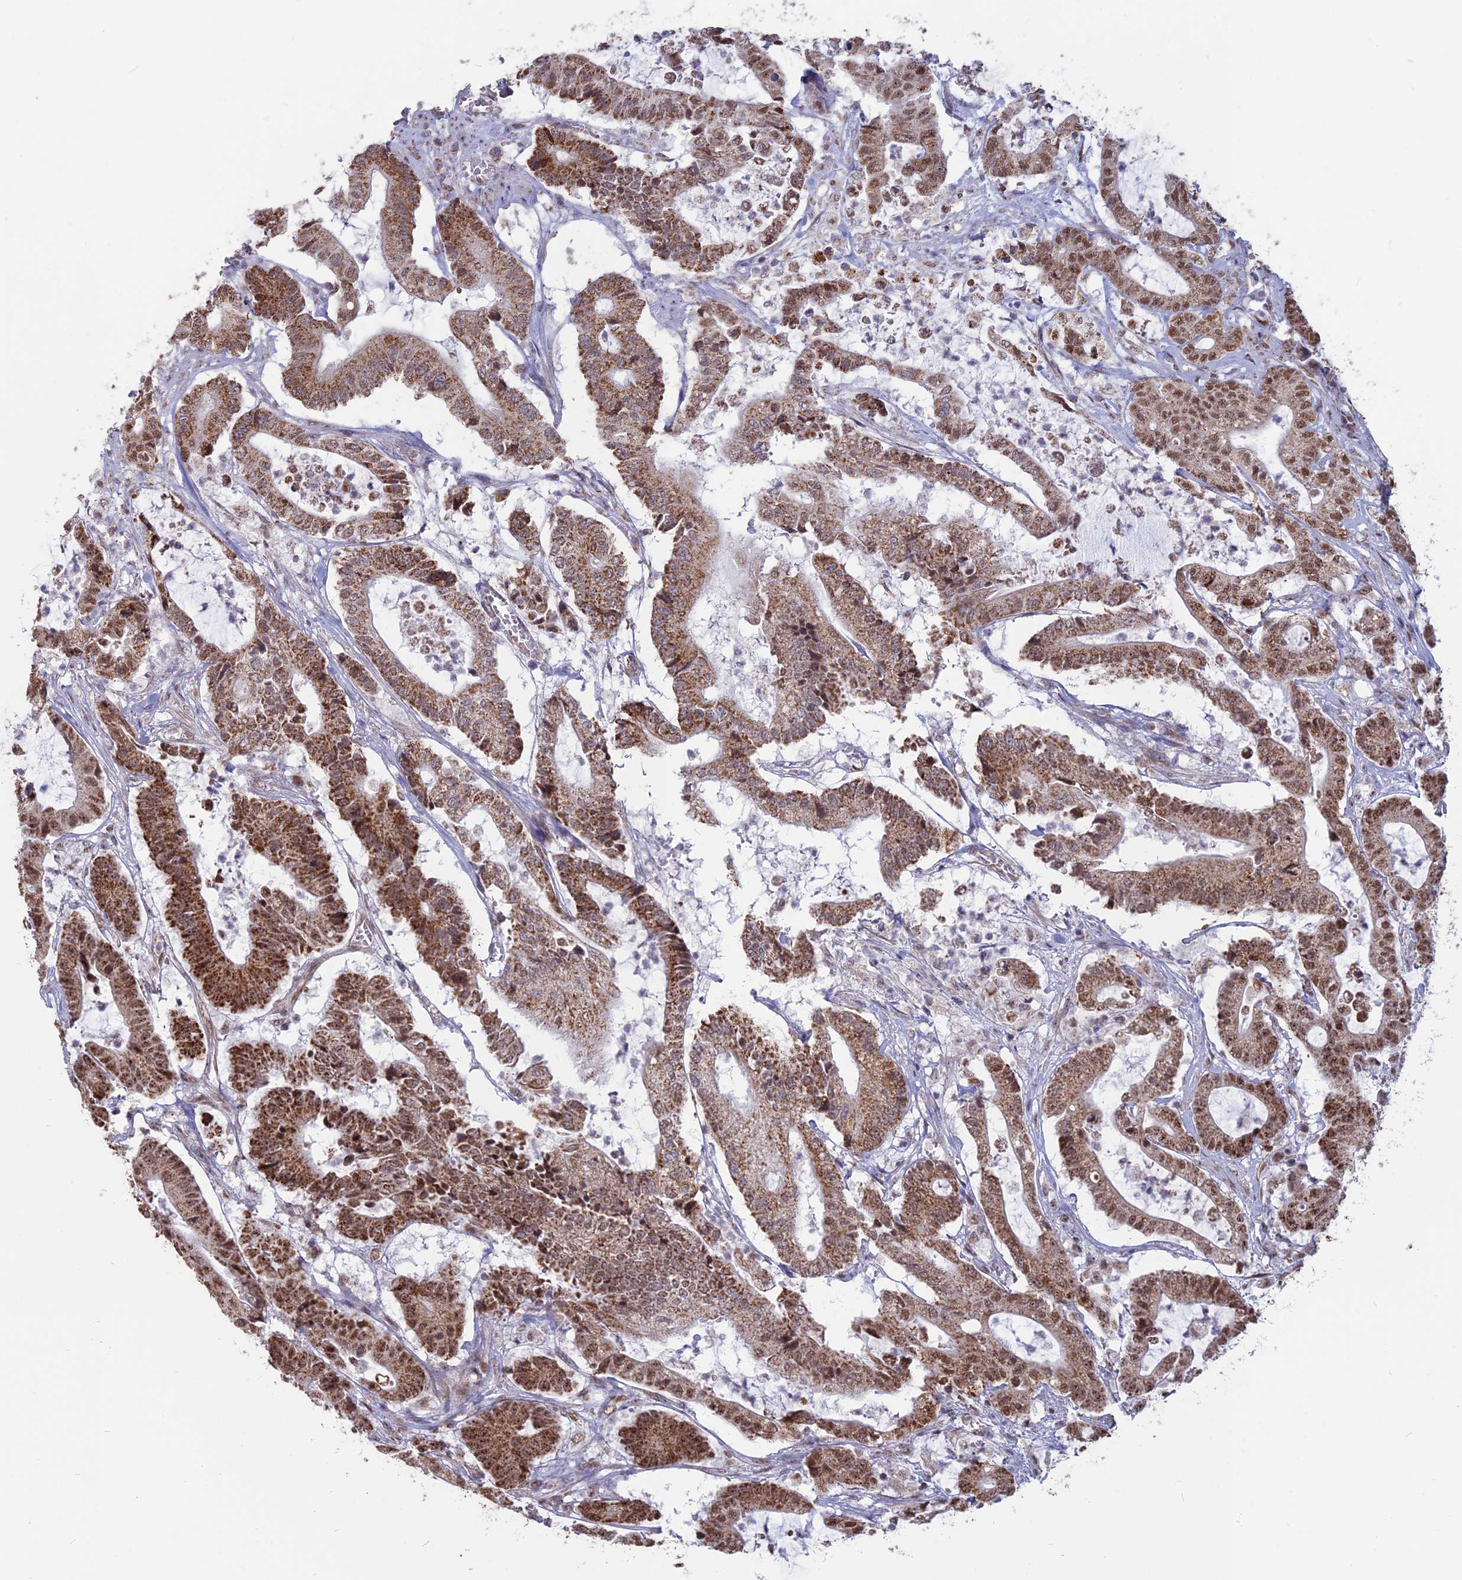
{"staining": {"intensity": "moderate", "quantity": ">75%", "location": "cytoplasmic/membranous,nuclear"}, "tissue": "colorectal cancer", "cell_type": "Tumor cells", "image_type": "cancer", "snomed": [{"axis": "morphology", "description": "Adenocarcinoma, NOS"}, {"axis": "topography", "description": "Colon"}], "caption": "A medium amount of moderate cytoplasmic/membranous and nuclear positivity is seen in approximately >75% of tumor cells in adenocarcinoma (colorectal) tissue. (Stains: DAB (3,3'-diaminobenzidine) in brown, nuclei in blue, Microscopy: brightfield microscopy at high magnification).", "gene": "ARHGAP40", "patient": {"sex": "female", "age": 84}}